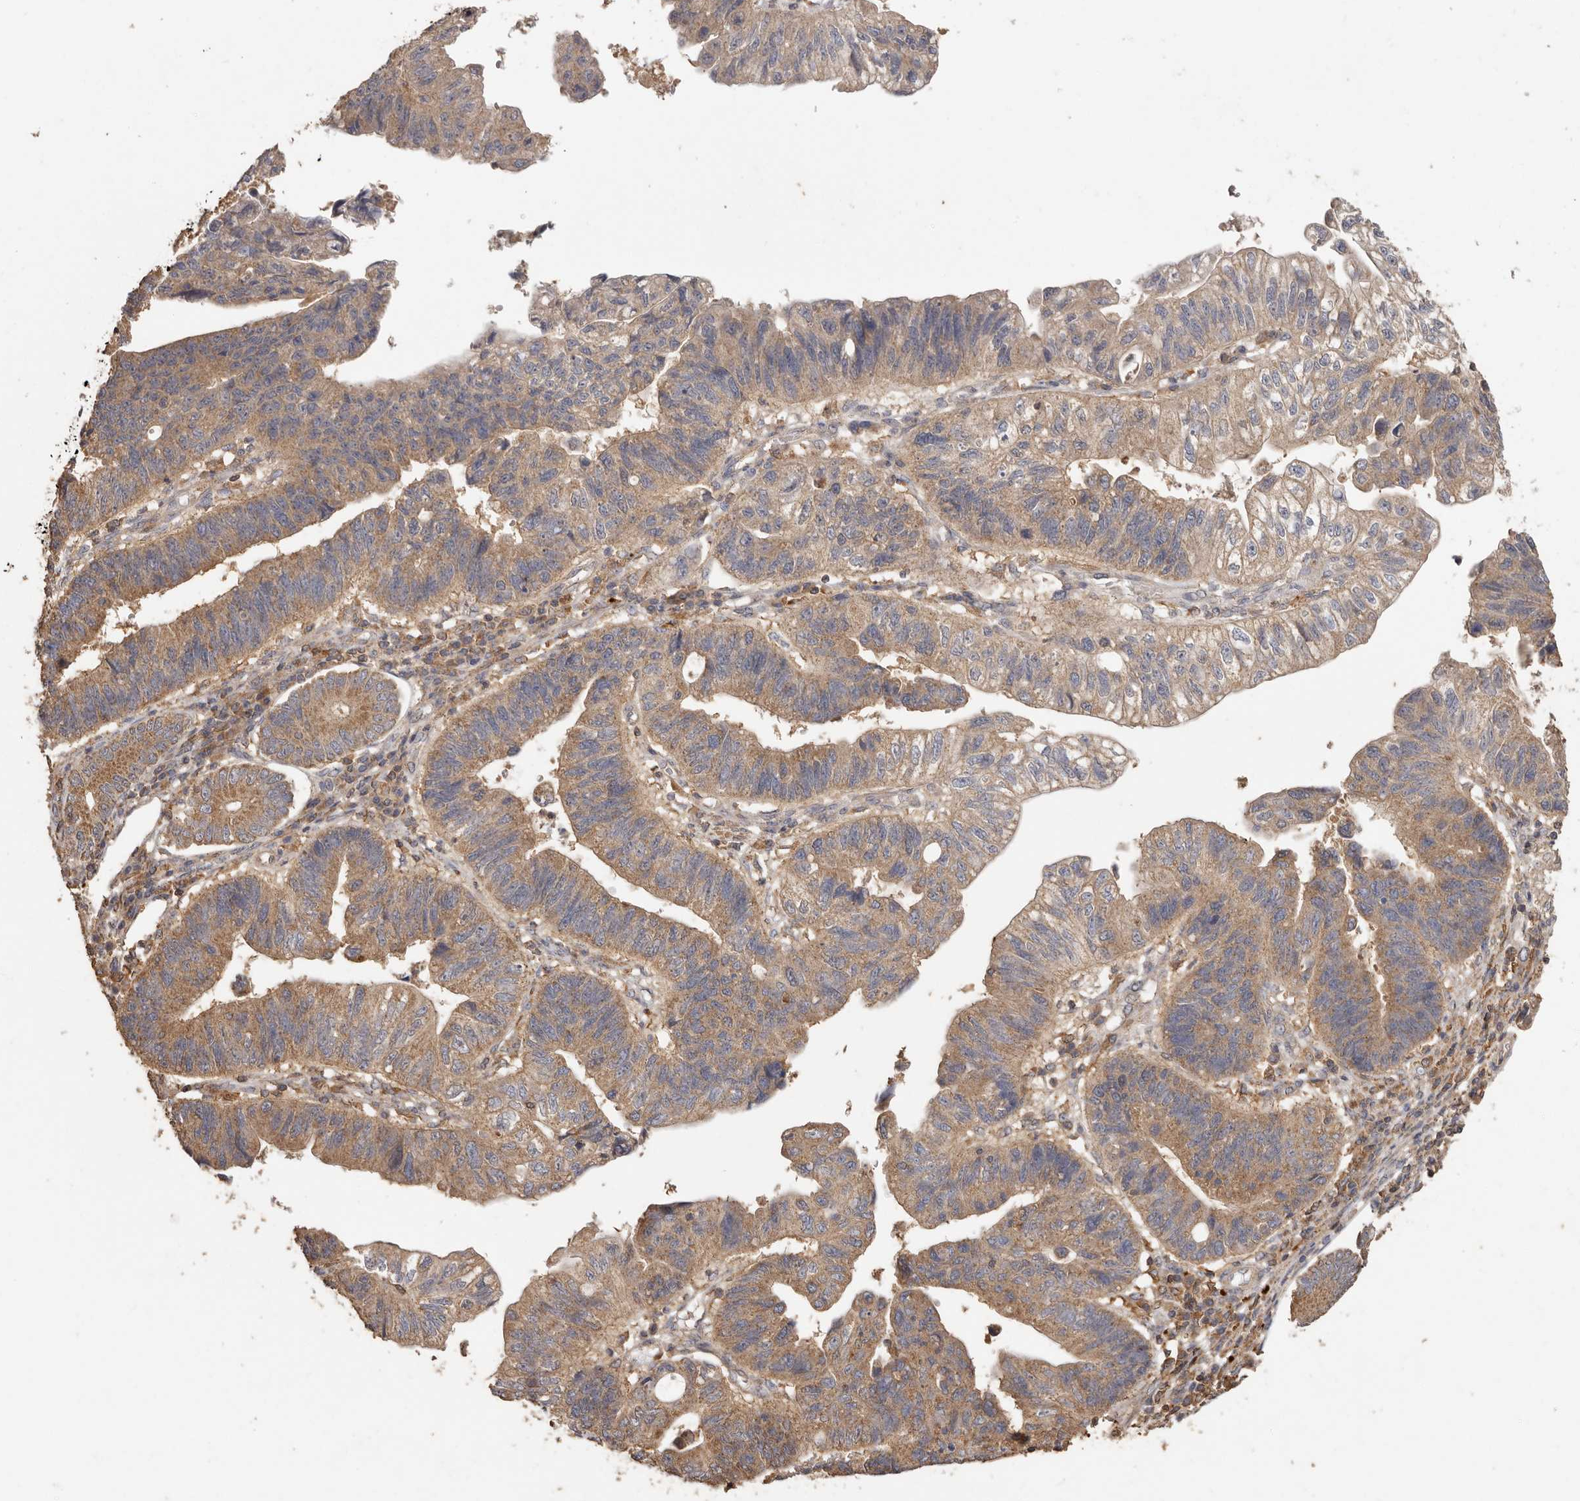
{"staining": {"intensity": "moderate", "quantity": ">75%", "location": "cytoplasmic/membranous"}, "tissue": "stomach cancer", "cell_type": "Tumor cells", "image_type": "cancer", "snomed": [{"axis": "morphology", "description": "Adenocarcinoma, NOS"}, {"axis": "topography", "description": "Stomach"}], "caption": "Stomach cancer stained with a protein marker demonstrates moderate staining in tumor cells.", "gene": "RWDD1", "patient": {"sex": "male", "age": 59}}